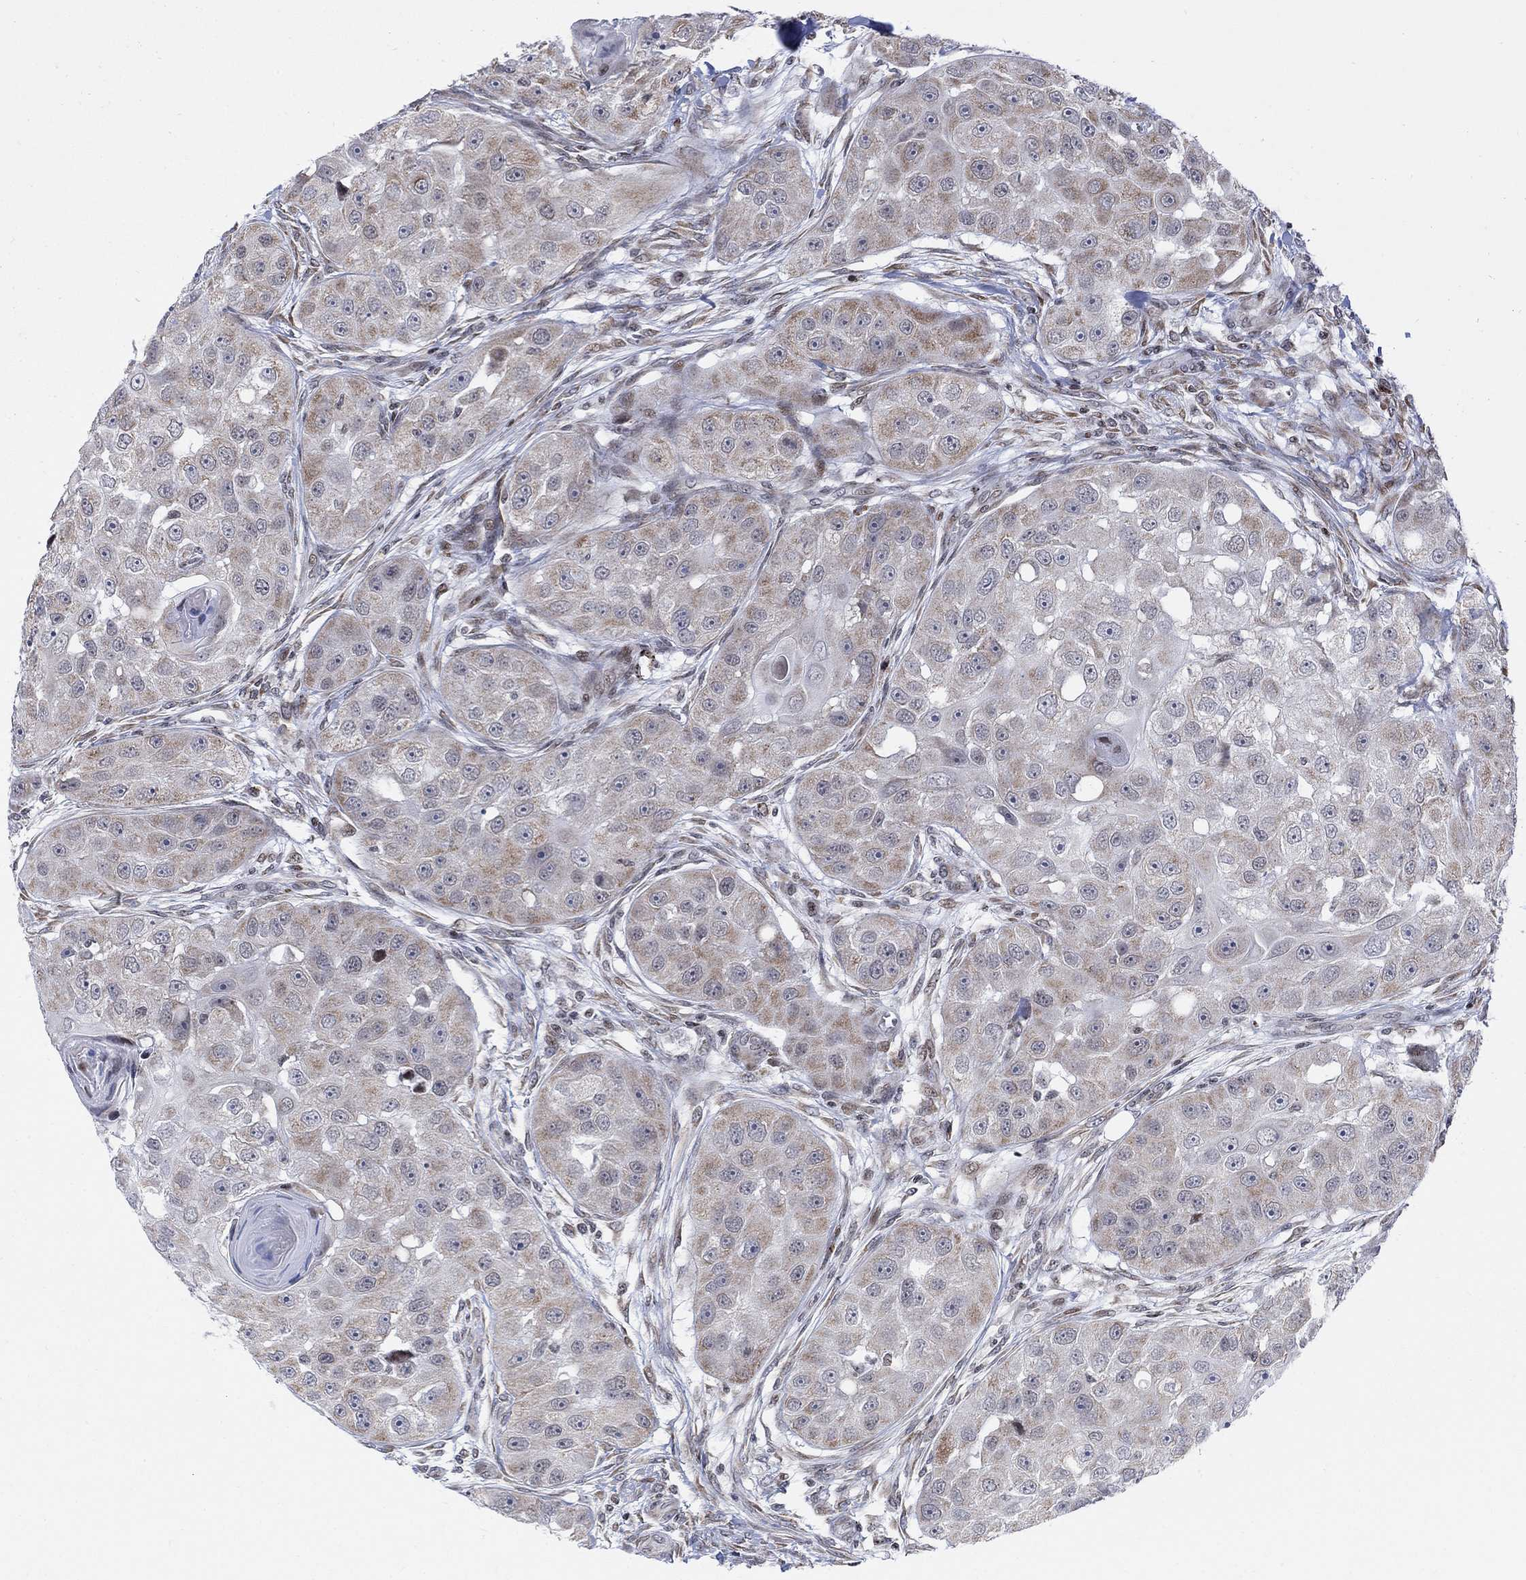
{"staining": {"intensity": "weak", "quantity": "25%-75%", "location": "cytoplasmic/membranous"}, "tissue": "head and neck cancer", "cell_type": "Tumor cells", "image_type": "cancer", "snomed": [{"axis": "morphology", "description": "Squamous cell carcinoma, NOS"}, {"axis": "topography", "description": "Head-Neck"}], "caption": "Head and neck squamous cell carcinoma stained for a protein (brown) displays weak cytoplasmic/membranous positive expression in approximately 25%-75% of tumor cells.", "gene": "ABHD14A", "patient": {"sex": "male", "age": 51}}